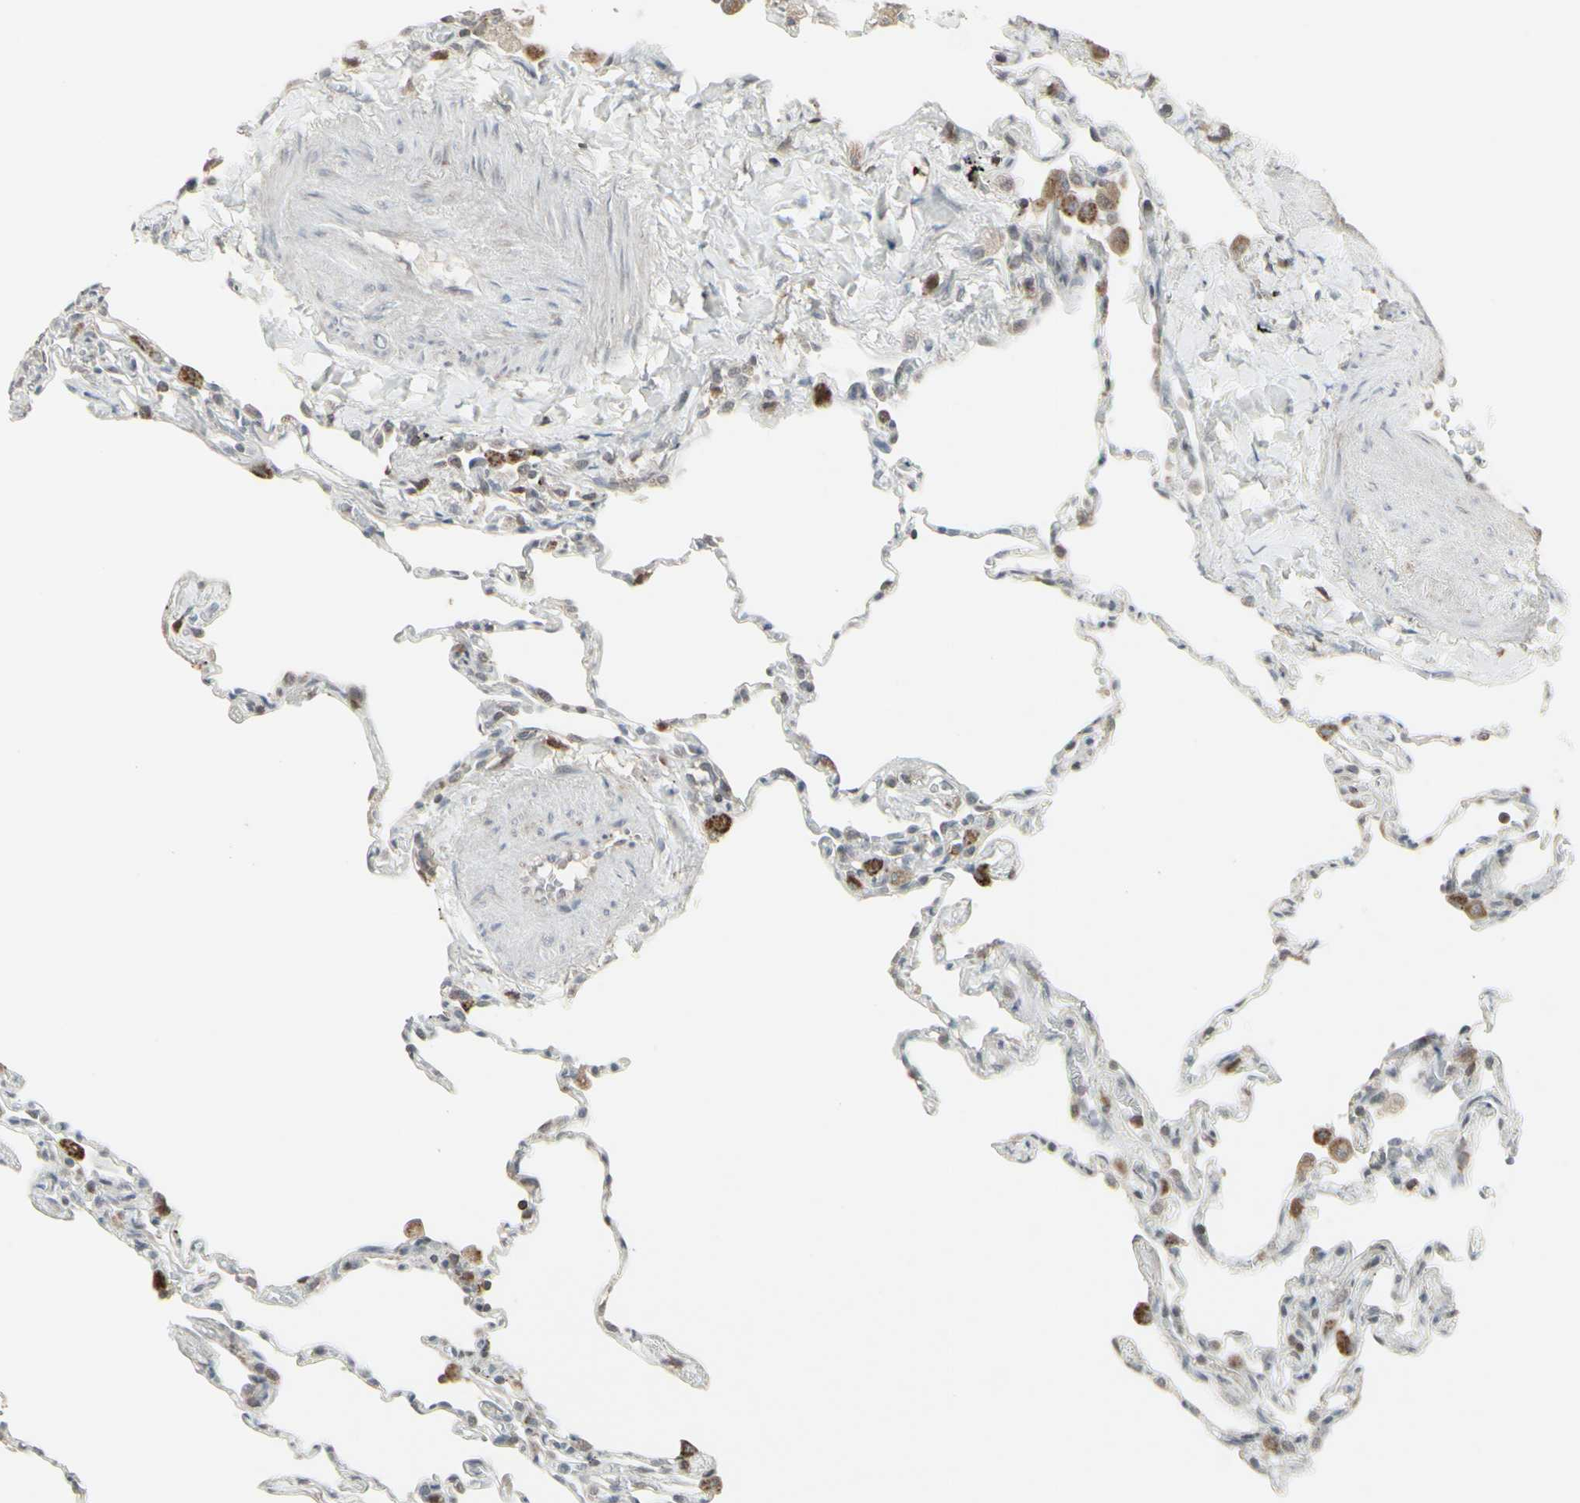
{"staining": {"intensity": "weak", "quantity": "25%-75%", "location": "cytoplasmic/membranous"}, "tissue": "lung", "cell_type": "Alveolar cells", "image_type": "normal", "snomed": [{"axis": "morphology", "description": "Normal tissue, NOS"}, {"axis": "topography", "description": "Lung"}], "caption": "Protein expression analysis of unremarkable lung displays weak cytoplasmic/membranous positivity in about 25%-75% of alveolar cells. Using DAB (3,3'-diaminobenzidine) (brown) and hematoxylin (blue) stains, captured at high magnification using brightfield microscopy.", "gene": "SAMSN1", "patient": {"sex": "male", "age": 59}}